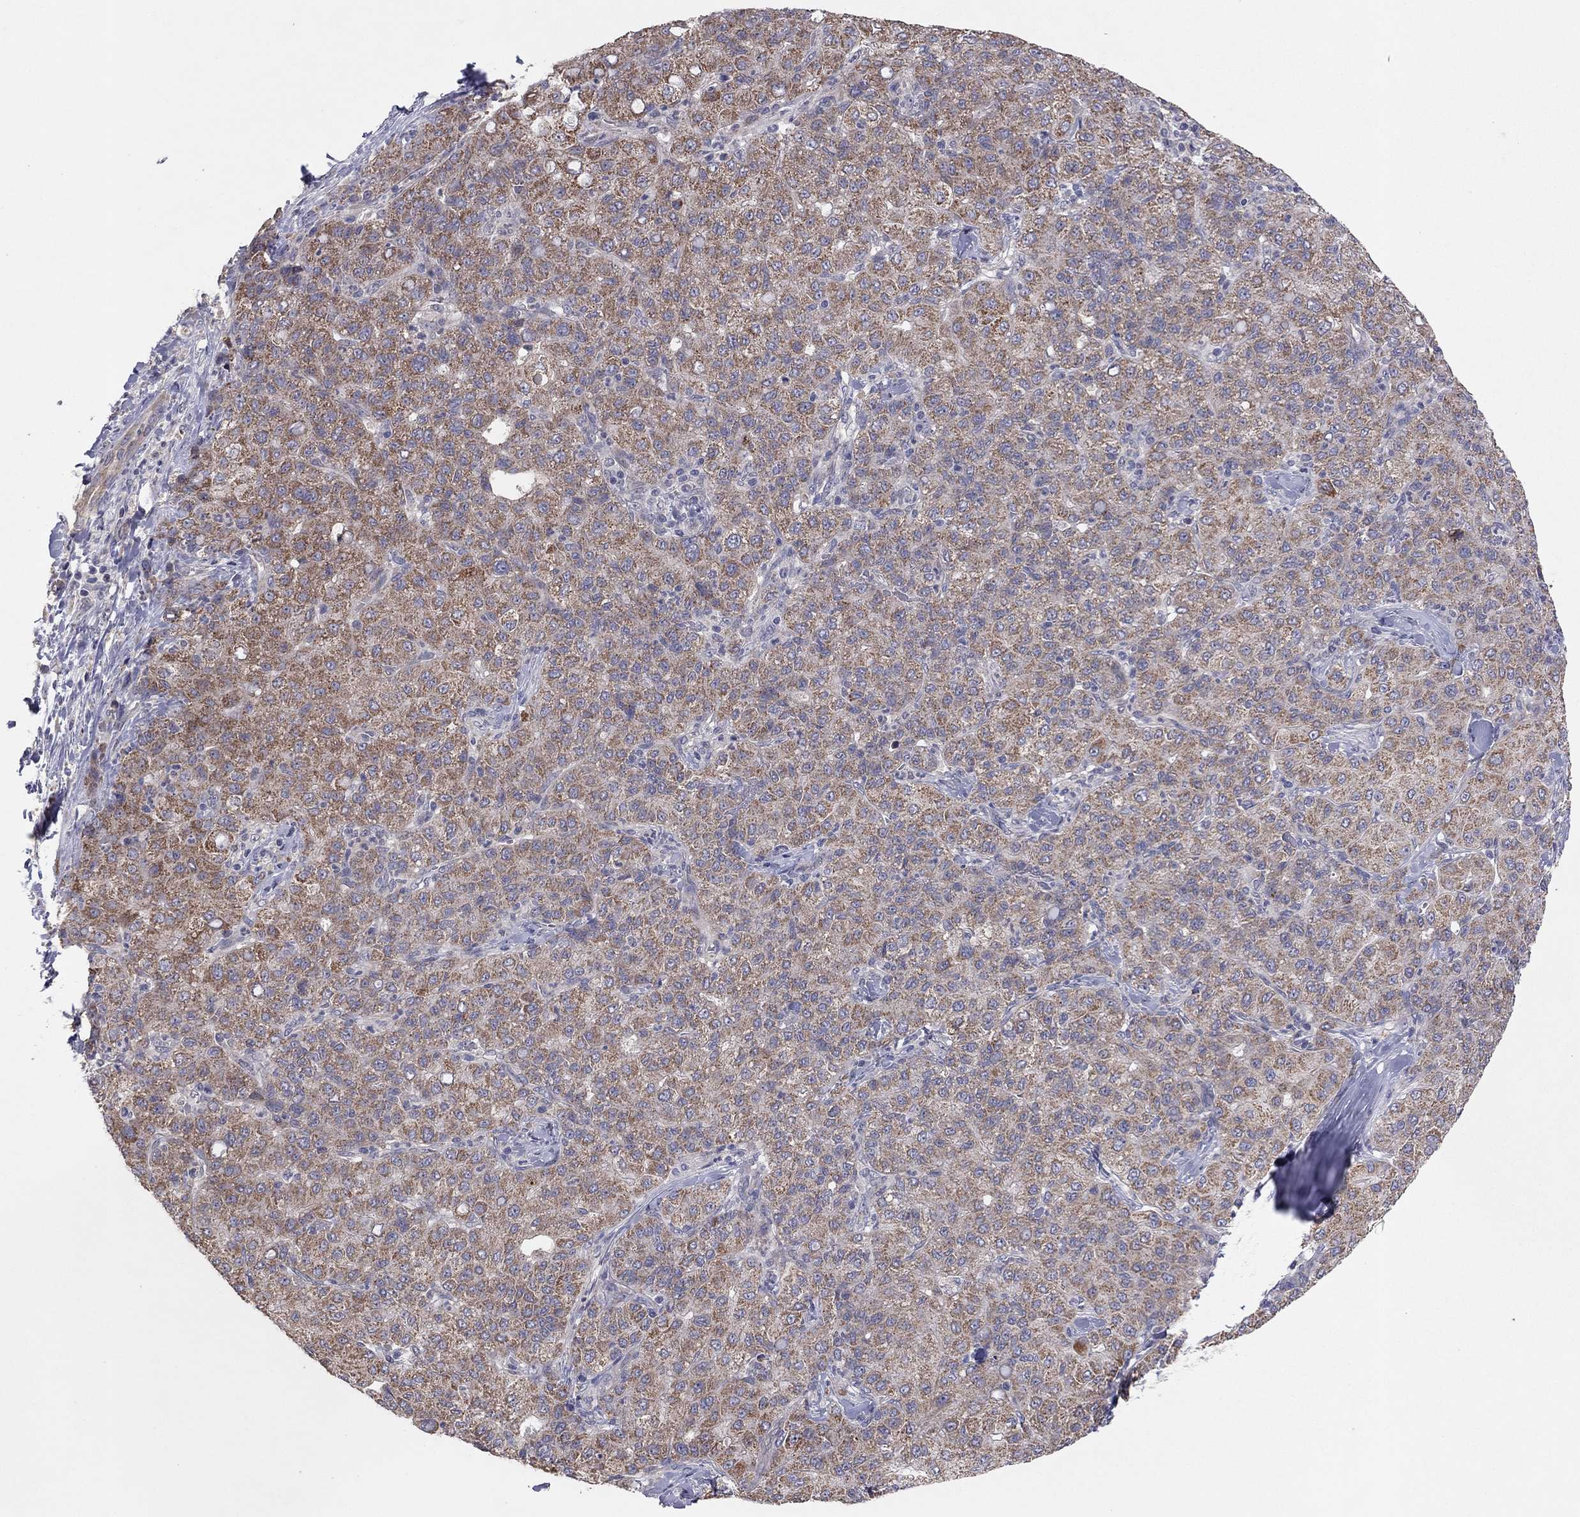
{"staining": {"intensity": "moderate", "quantity": ">75%", "location": "cytoplasmic/membranous"}, "tissue": "liver cancer", "cell_type": "Tumor cells", "image_type": "cancer", "snomed": [{"axis": "morphology", "description": "Carcinoma, Hepatocellular, NOS"}, {"axis": "topography", "description": "Liver"}], "caption": "Approximately >75% of tumor cells in liver cancer (hepatocellular carcinoma) show moderate cytoplasmic/membranous protein staining as visualized by brown immunohistochemical staining.", "gene": "CRACDL", "patient": {"sex": "male", "age": 65}}